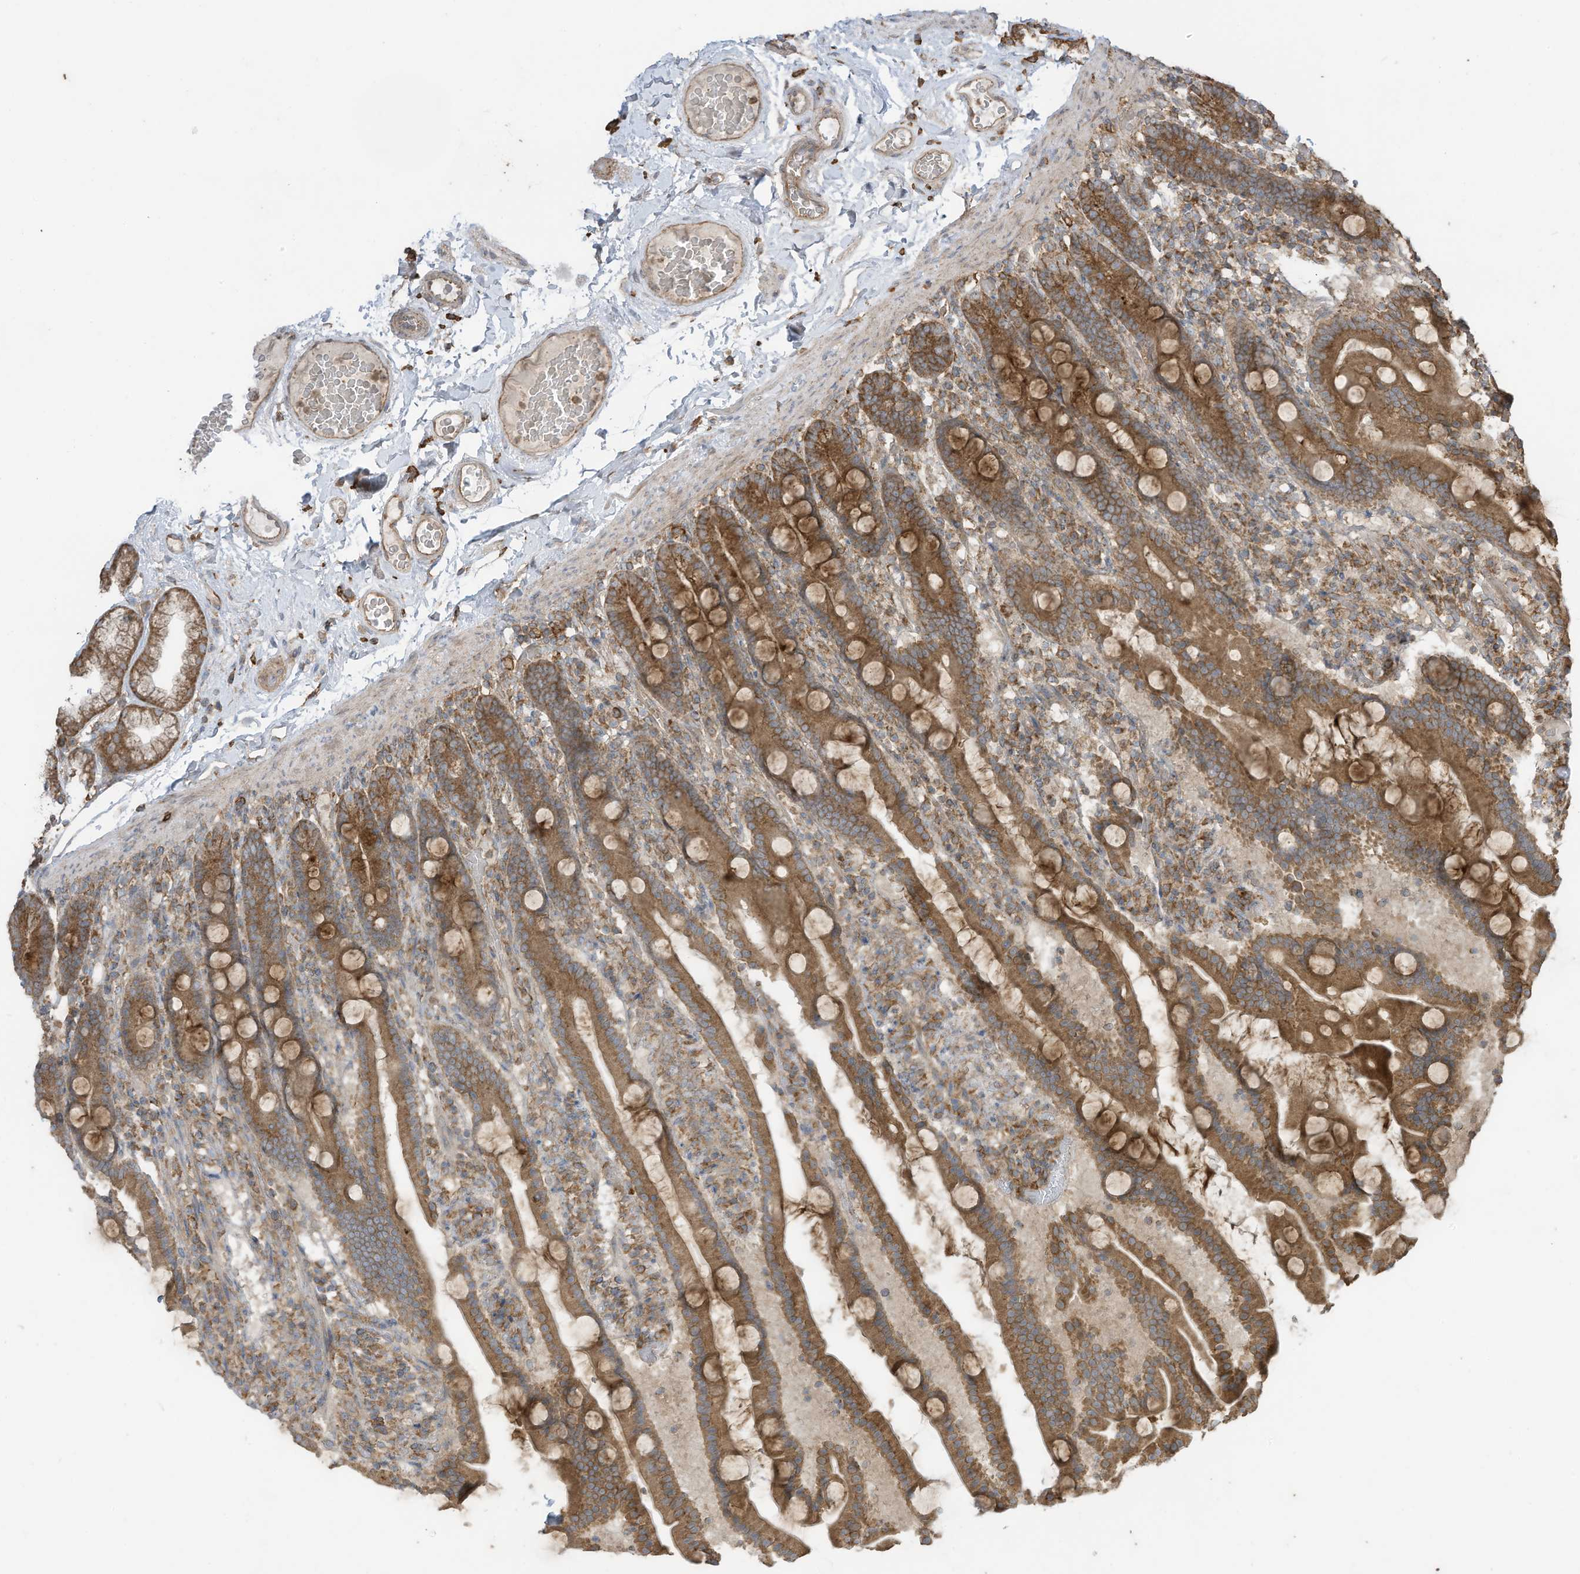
{"staining": {"intensity": "moderate", "quantity": ">75%", "location": "cytoplasmic/membranous"}, "tissue": "duodenum", "cell_type": "Glandular cells", "image_type": "normal", "snomed": [{"axis": "morphology", "description": "Normal tissue, NOS"}, {"axis": "topography", "description": "Duodenum"}], "caption": "Protein staining displays moderate cytoplasmic/membranous positivity in approximately >75% of glandular cells in normal duodenum. (DAB IHC, brown staining for protein, blue staining for nuclei).", "gene": "CGAS", "patient": {"sex": "male", "age": 55}}